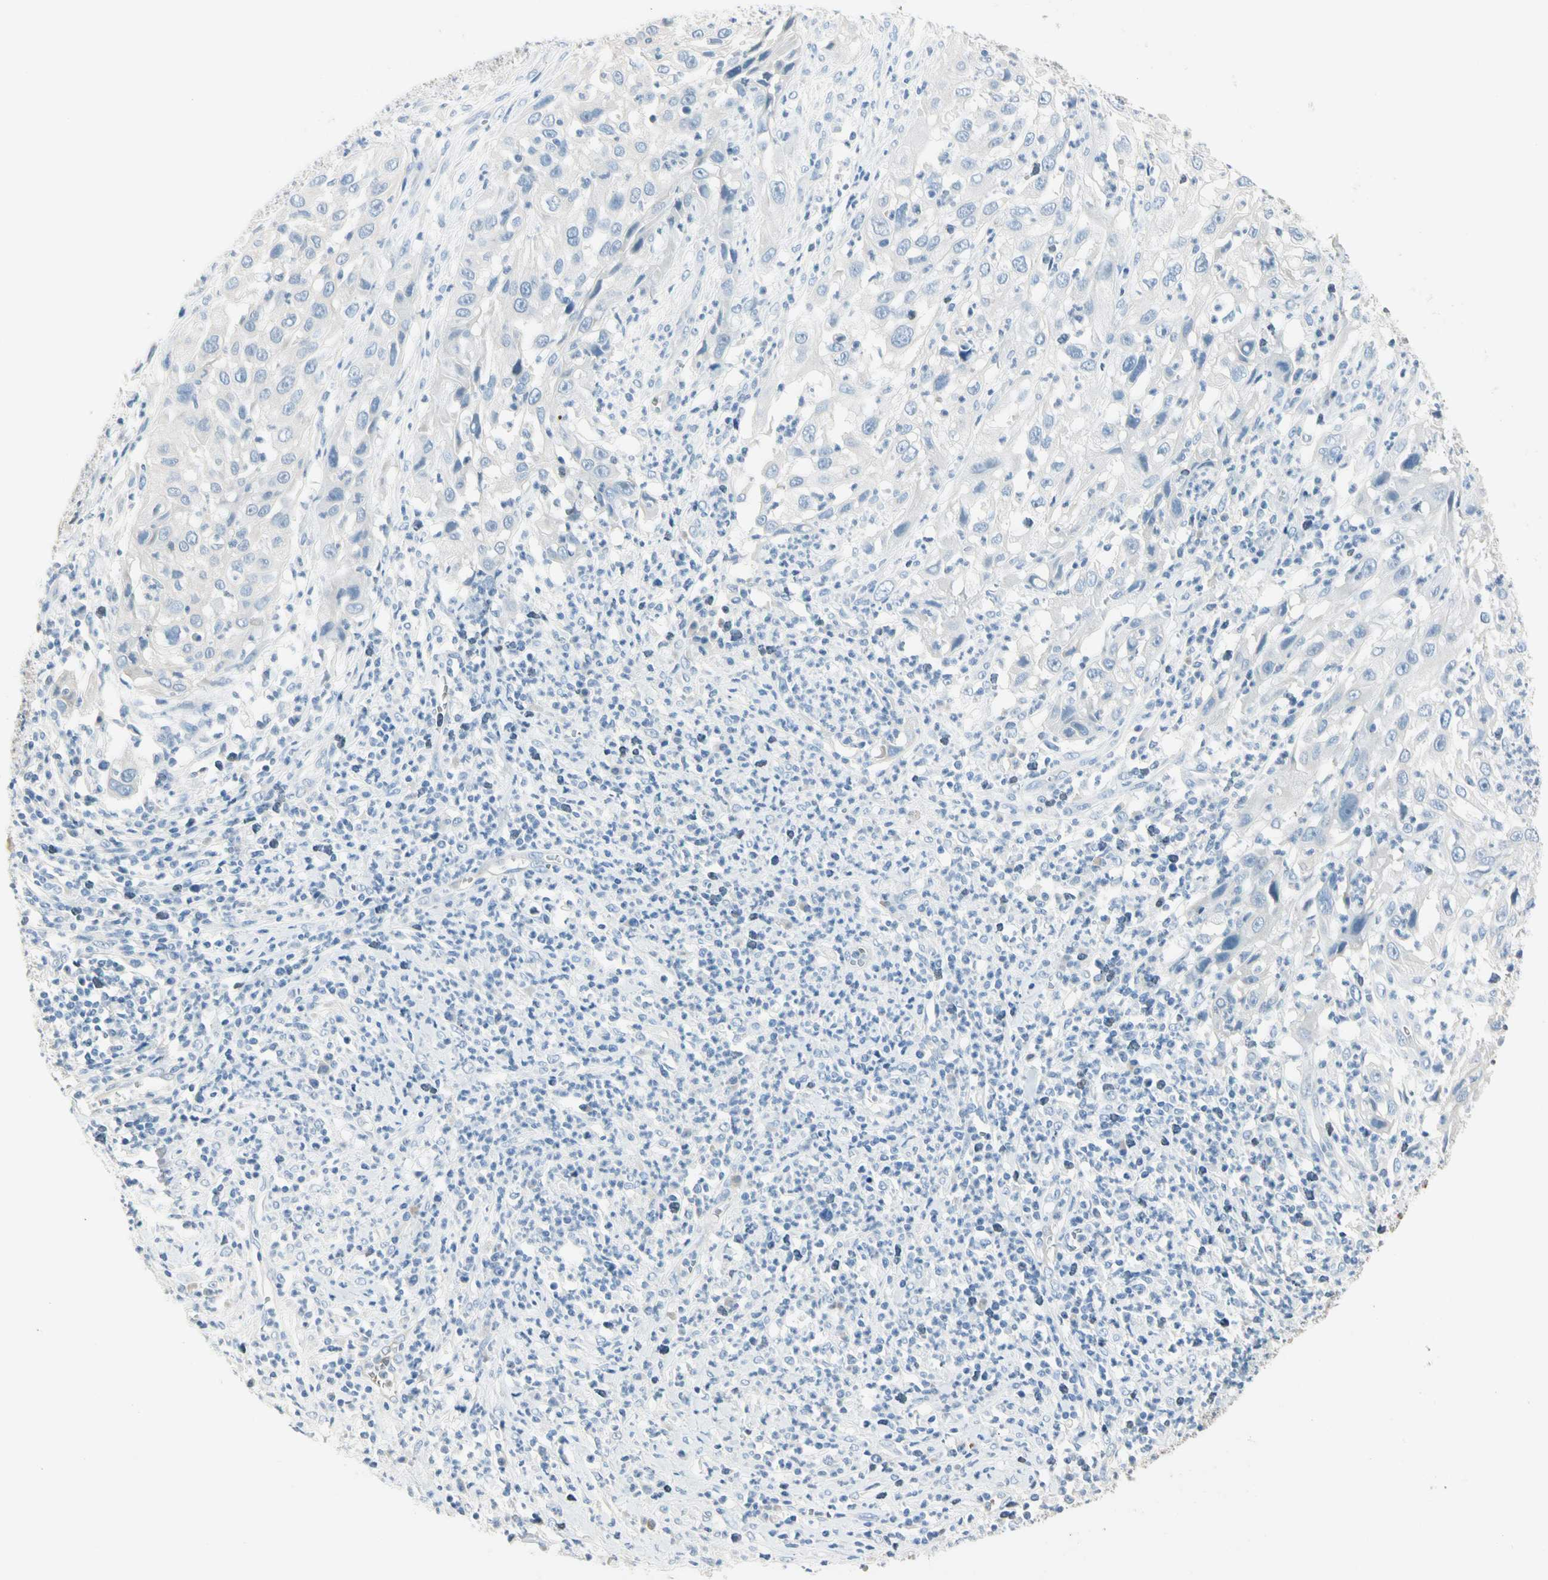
{"staining": {"intensity": "negative", "quantity": "none", "location": "none"}, "tissue": "cervical cancer", "cell_type": "Tumor cells", "image_type": "cancer", "snomed": [{"axis": "morphology", "description": "Squamous cell carcinoma, NOS"}, {"axis": "topography", "description": "Cervix"}], "caption": "A photomicrograph of human cervical cancer (squamous cell carcinoma) is negative for staining in tumor cells.", "gene": "CA1", "patient": {"sex": "female", "age": 32}}